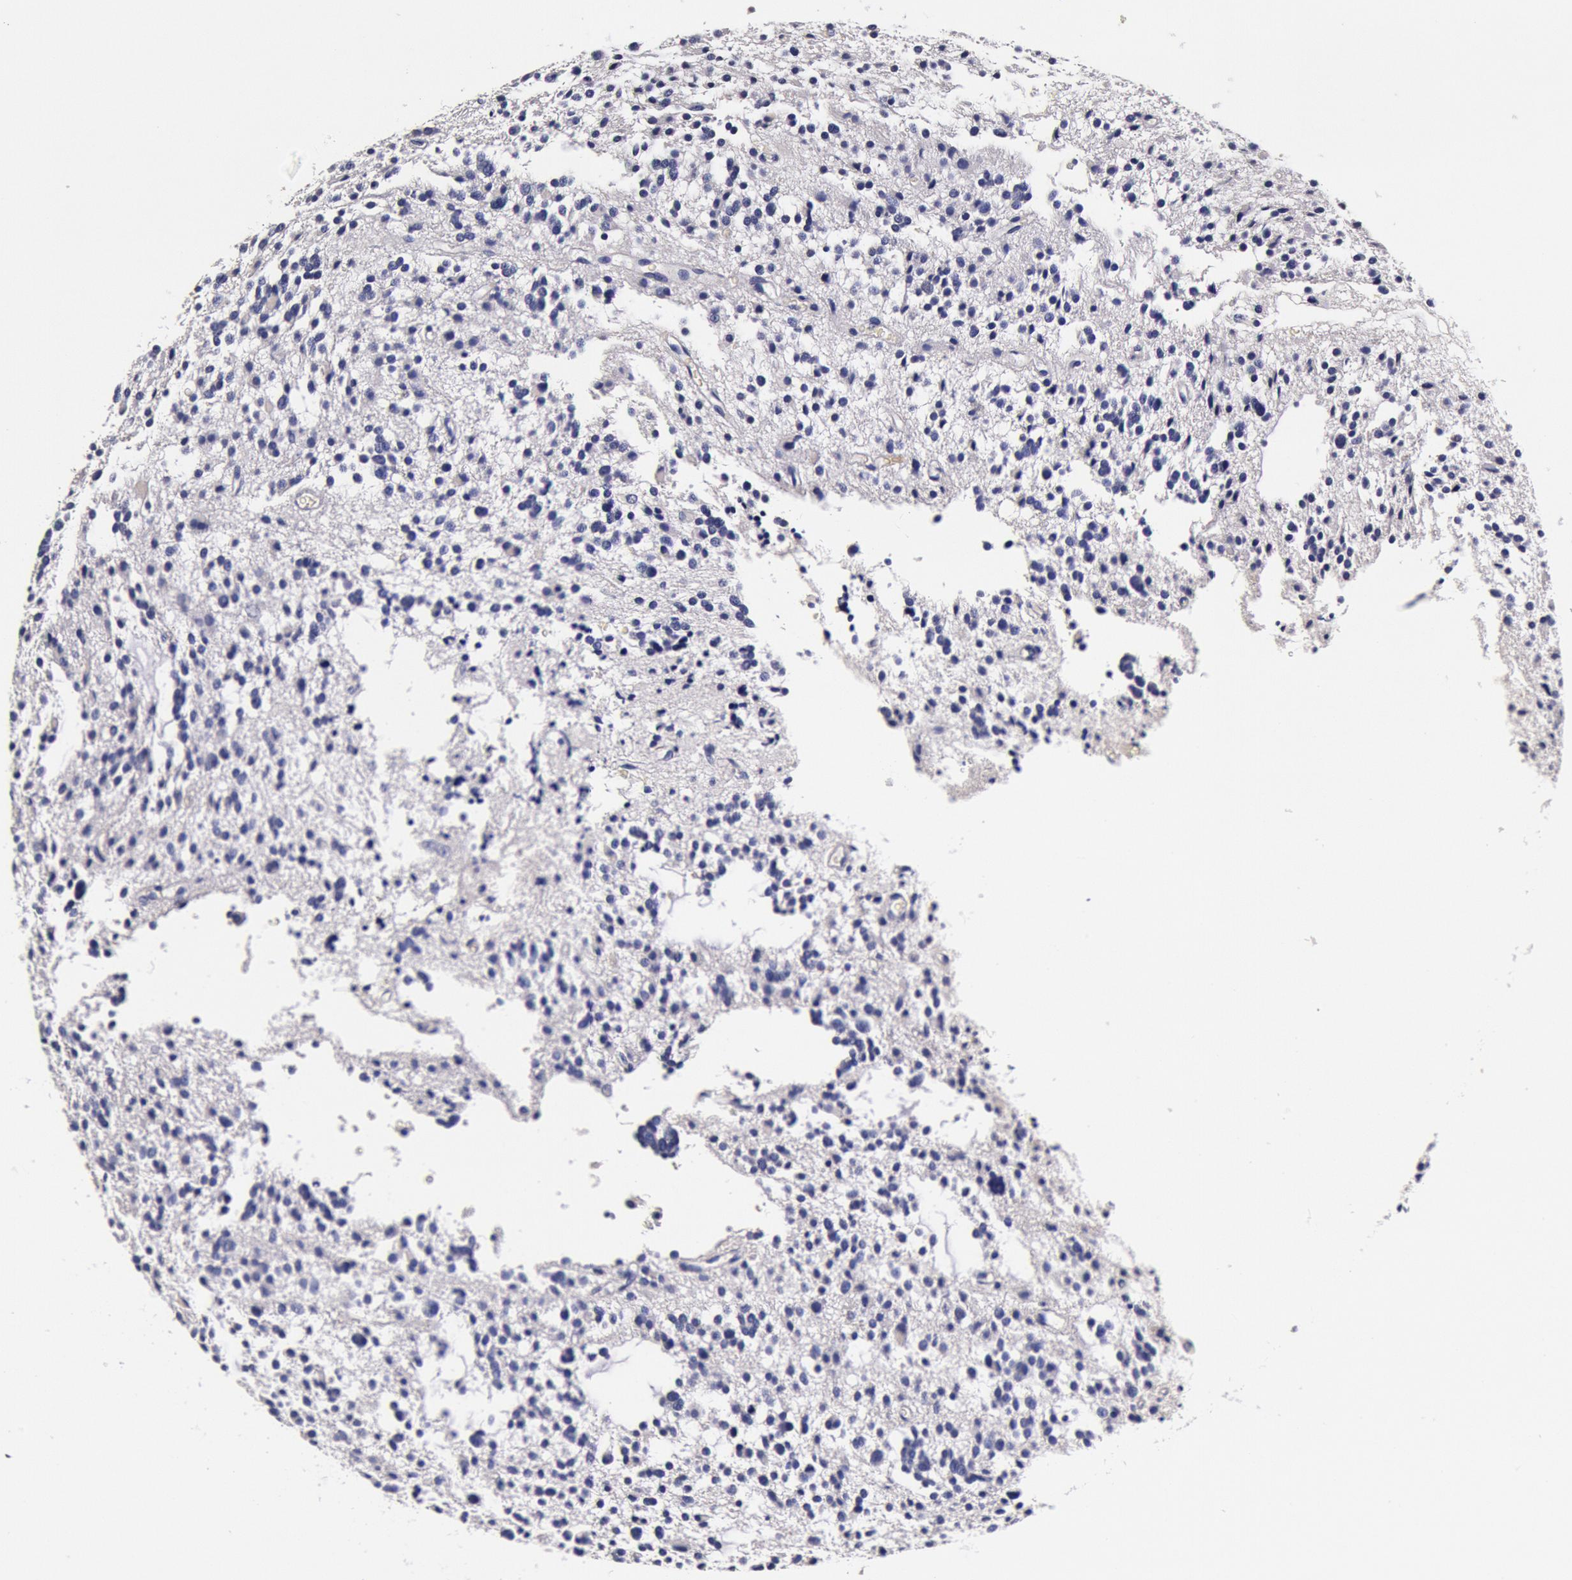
{"staining": {"intensity": "negative", "quantity": "none", "location": "none"}, "tissue": "glioma", "cell_type": "Tumor cells", "image_type": "cancer", "snomed": [{"axis": "morphology", "description": "Glioma, malignant, Low grade"}, {"axis": "topography", "description": "Brain"}], "caption": "Photomicrograph shows no significant protein expression in tumor cells of glioma.", "gene": "CCDC22", "patient": {"sex": "female", "age": 36}}